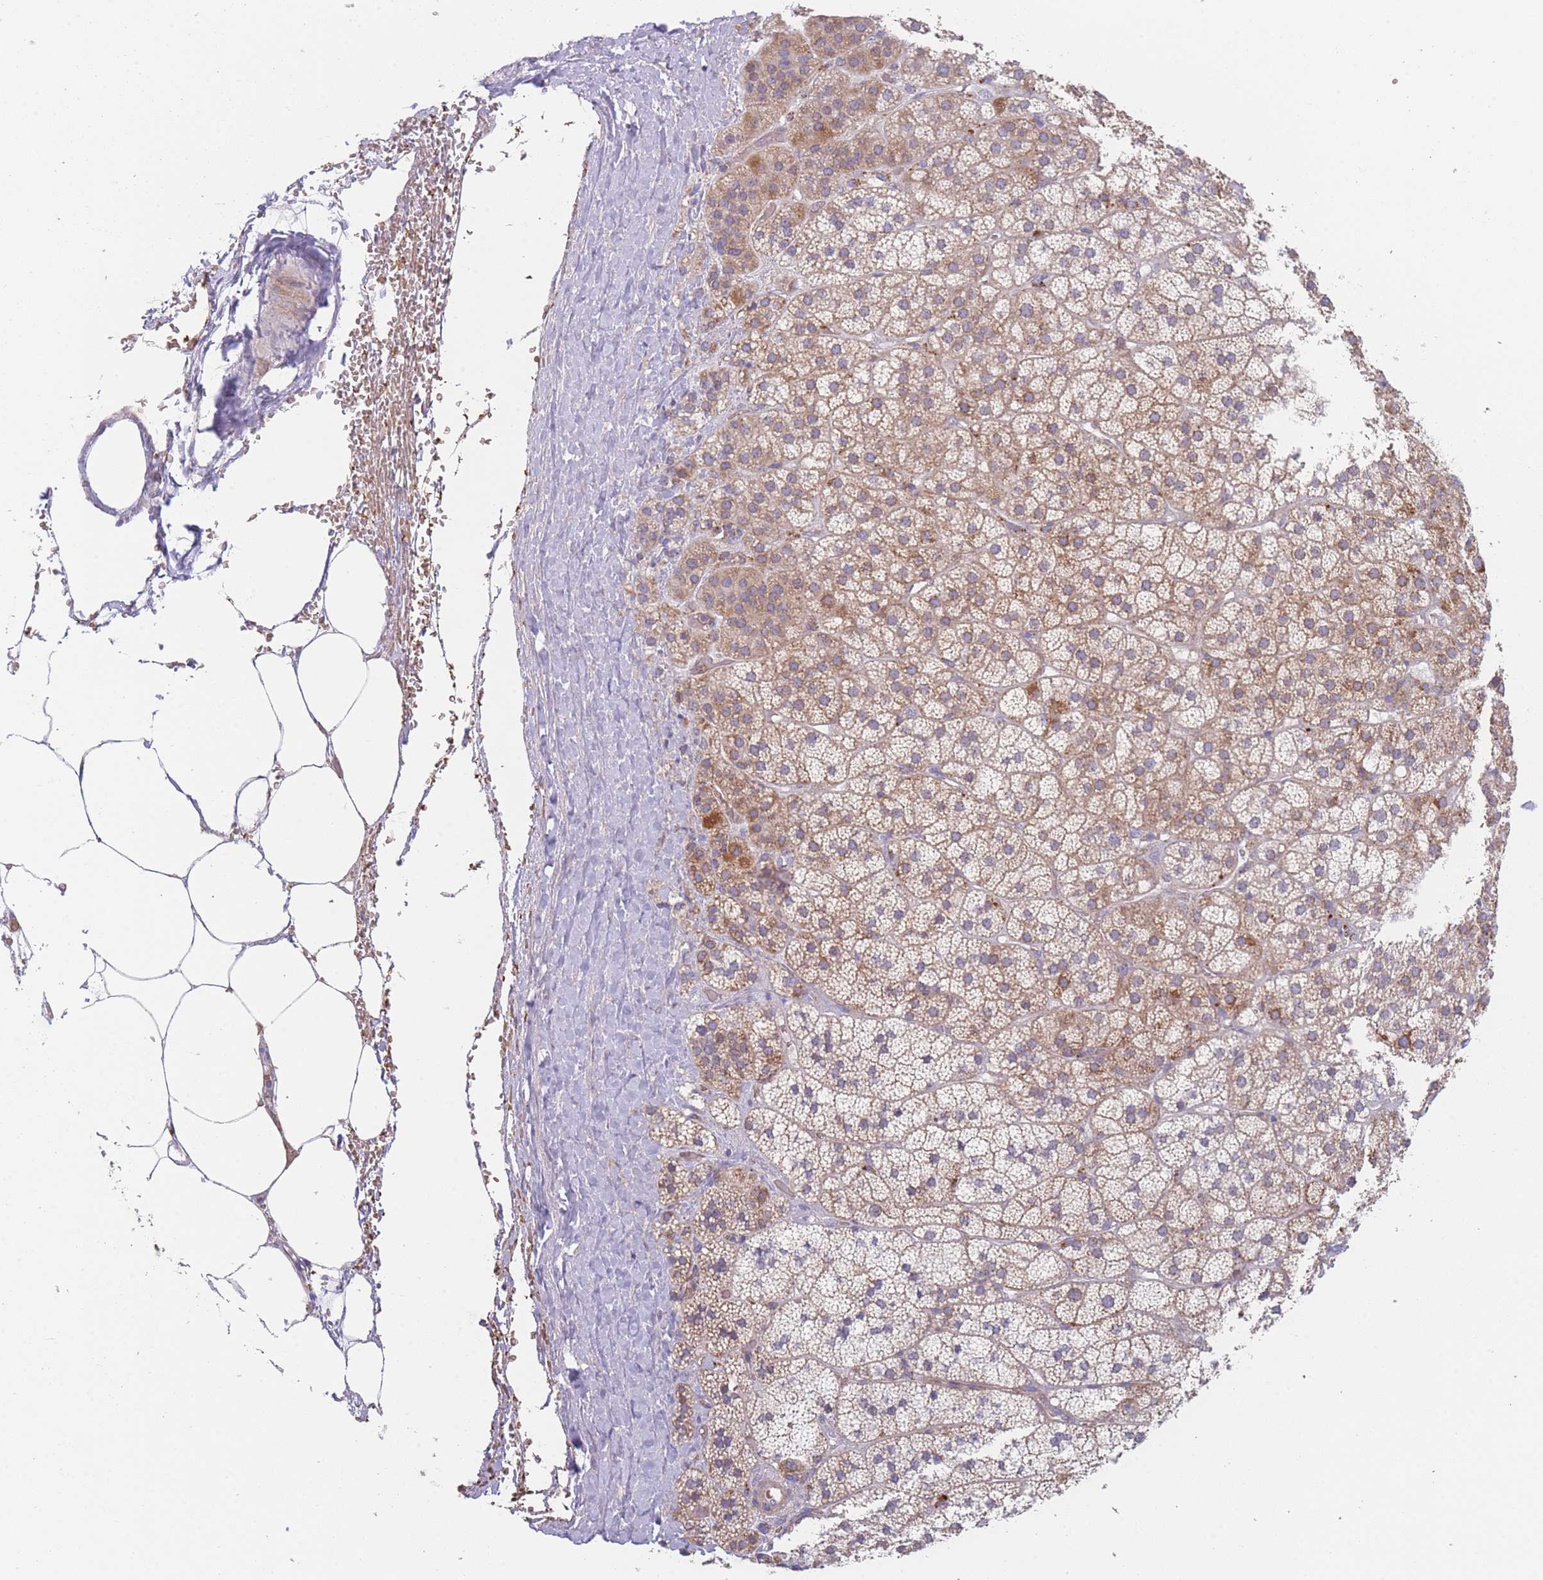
{"staining": {"intensity": "moderate", "quantity": ">75%", "location": "cytoplasmic/membranous"}, "tissue": "adrenal gland", "cell_type": "Glandular cells", "image_type": "normal", "snomed": [{"axis": "morphology", "description": "Normal tissue, NOS"}, {"axis": "topography", "description": "Adrenal gland"}], "caption": "This micrograph displays immunohistochemistry staining of benign adrenal gland, with medium moderate cytoplasmic/membranous positivity in about >75% of glandular cells.", "gene": "SMPD4", "patient": {"sex": "female", "age": 70}}